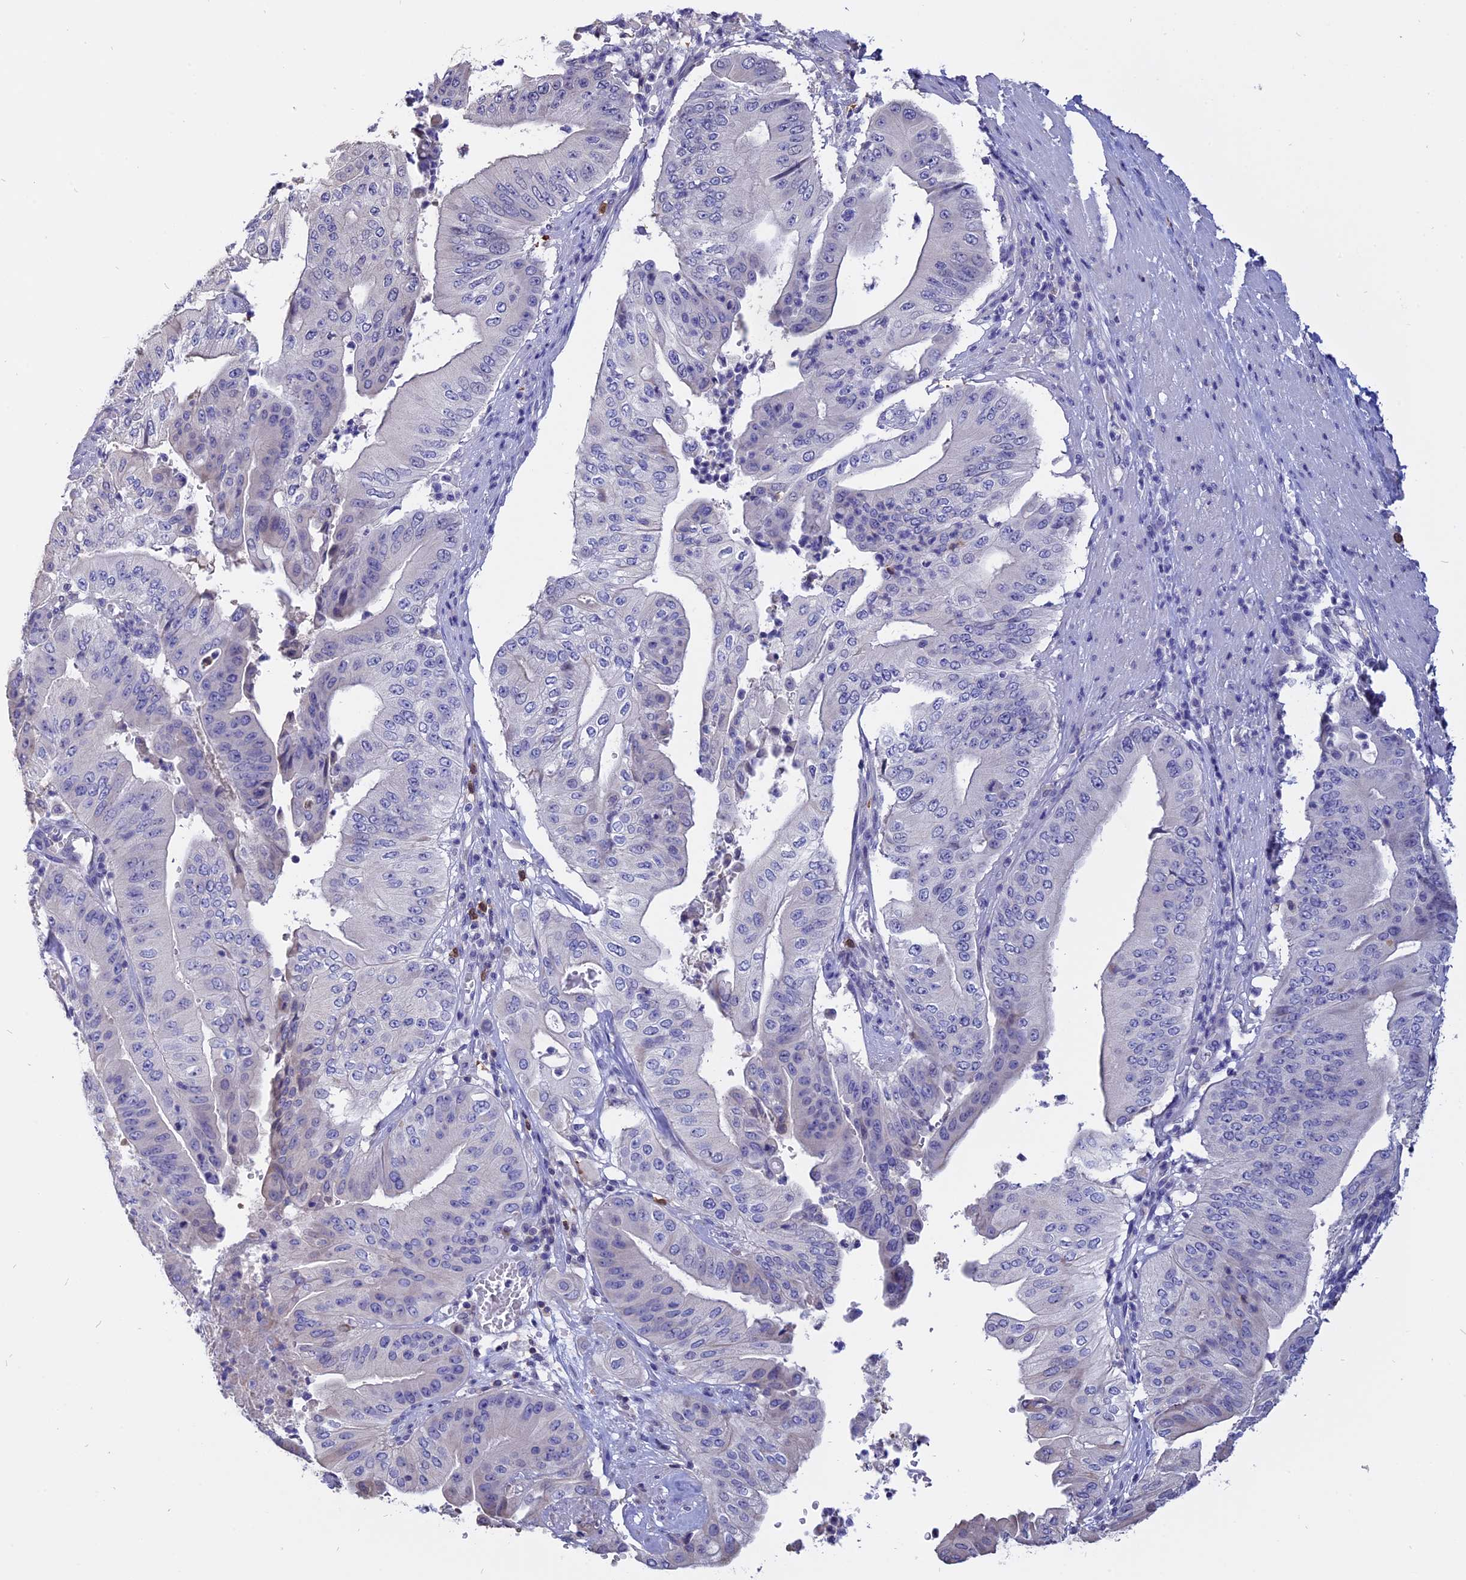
{"staining": {"intensity": "negative", "quantity": "none", "location": "none"}, "tissue": "pancreatic cancer", "cell_type": "Tumor cells", "image_type": "cancer", "snomed": [{"axis": "morphology", "description": "Adenocarcinoma, NOS"}, {"axis": "topography", "description": "Pancreas"}], "caption": "This is an immunohistochemistry (IHC) histopathology image of pancreatic adenocarcinoma. There is no positivity in tumor cells.", "gene": "CARMIL2", "patient": {"sex": "female", "age": 77}}